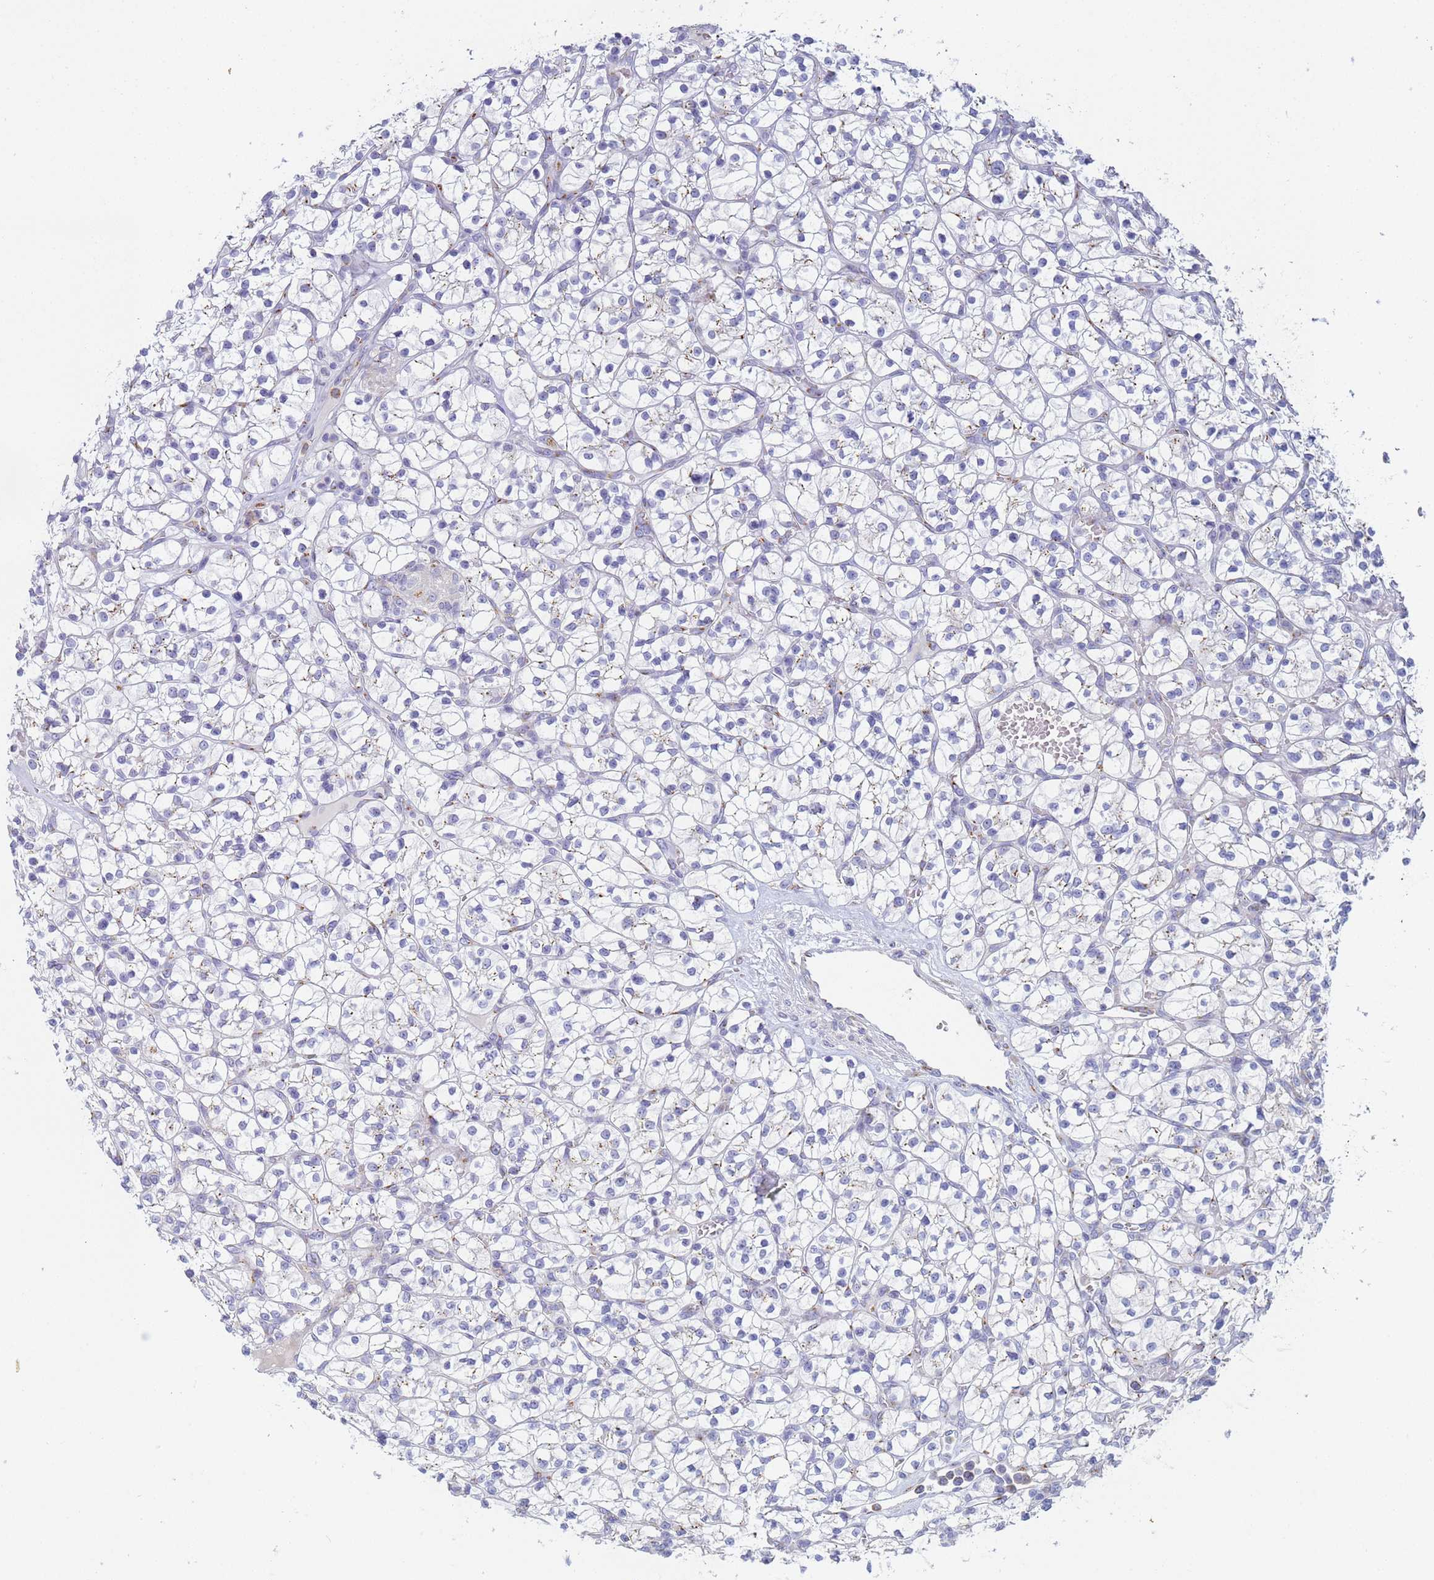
{"staining": {"intensity": "negative", "quantity": "none", "location": "none"}, "tissue": "renal cancer", "cell_type": "Tumor cells", "image_type": "cancer", "snomed": [{"axis": "morphology", "description": "Adenocarcinoma, NOS"}, {"axis": "topography", "description": "Kidney"}], "caption": "Adenocarcinoma (renal) stained for a protein using IHC reveals no staining tumor cells.", "gene": "CR1", "patient": {"sex": "female", "age": 64}}